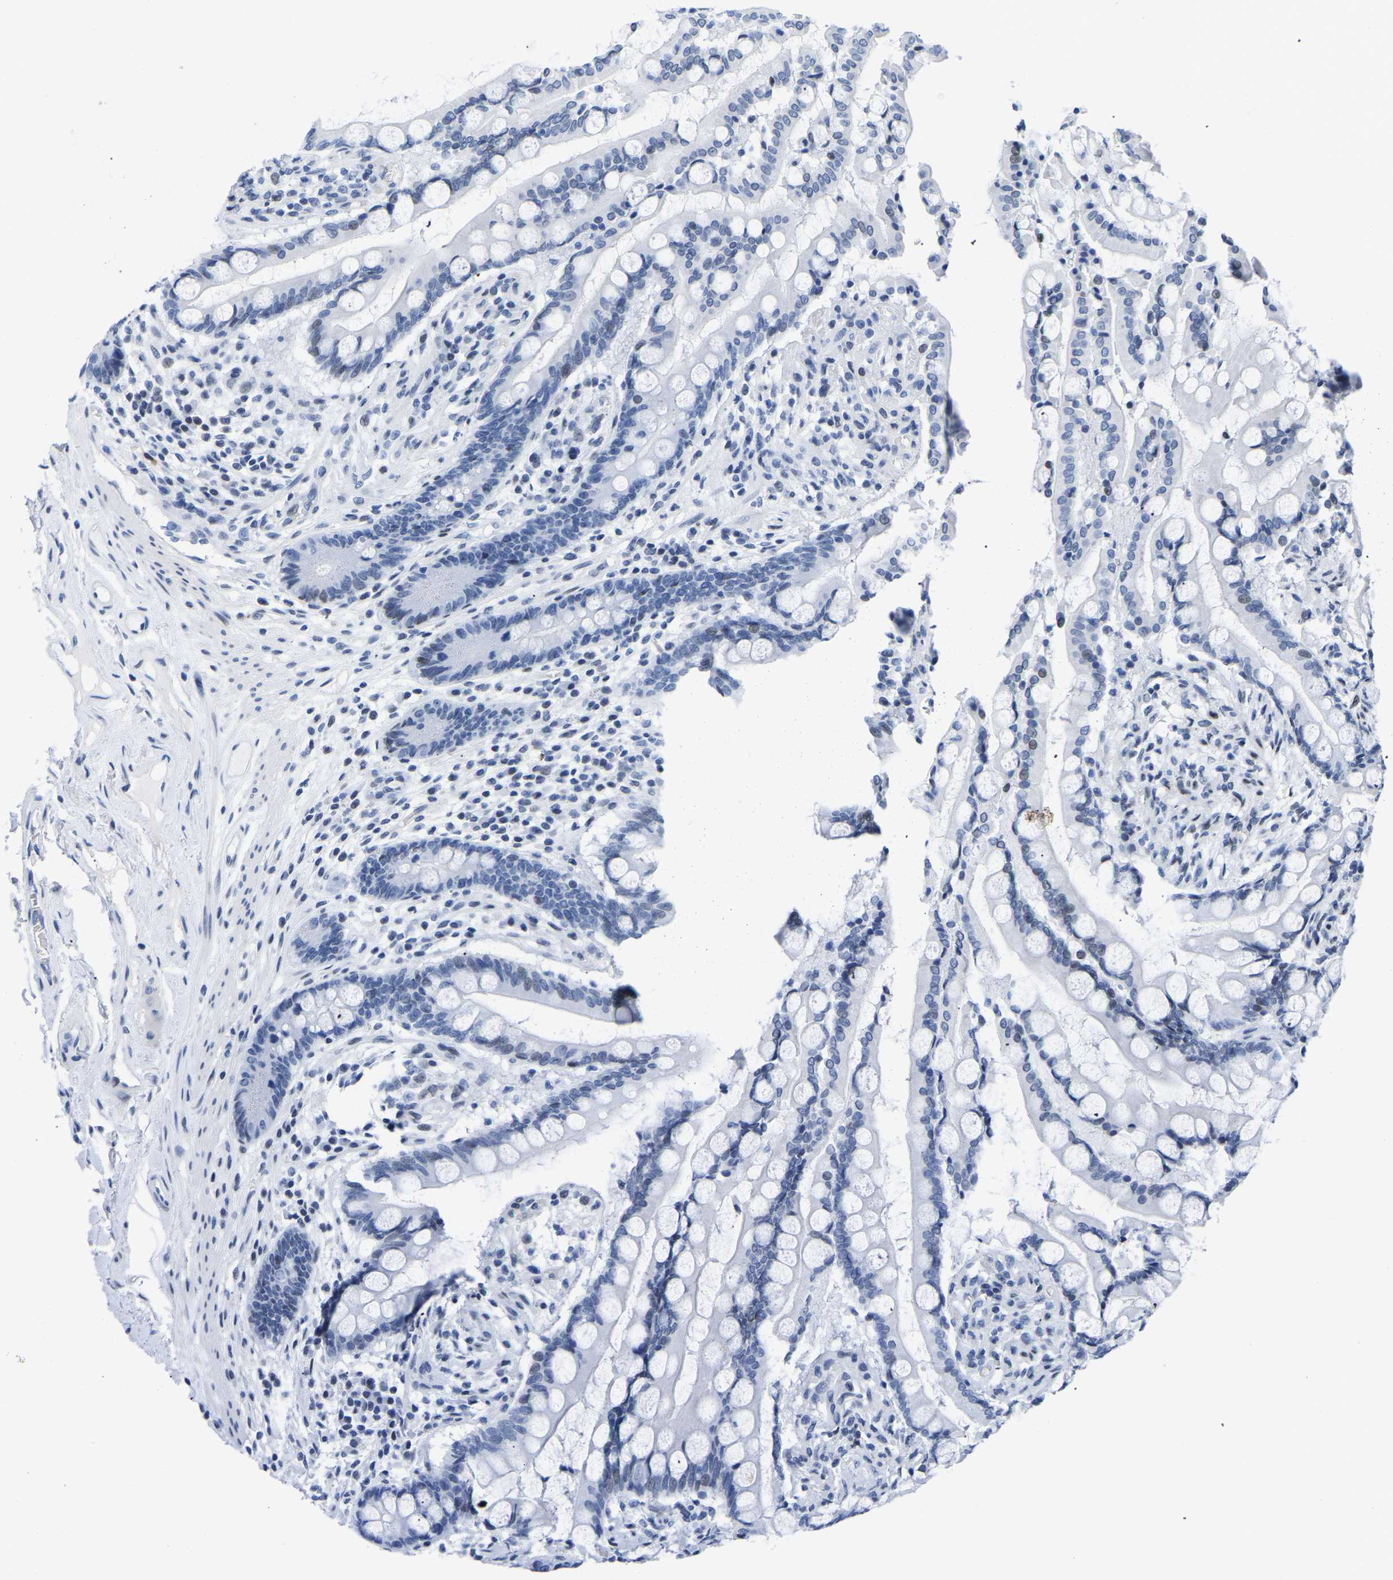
{"staining": {"intensity": "negative", "quantity": "none", "location": "none"}, "tissue": "colon", "cell_type": "Endothelial cells", "image_type": "normal", "snomed": [{"axis": "morphology", "description": "Normal tissue, NOS"}, {"axis": "topography", "description": "Colon"}], "caption": "Protein analysis of benign colon shows no significant expression in endothelial cells.", "gene": "UPK3A", "patient": {"sex": "male", "age": 73}}